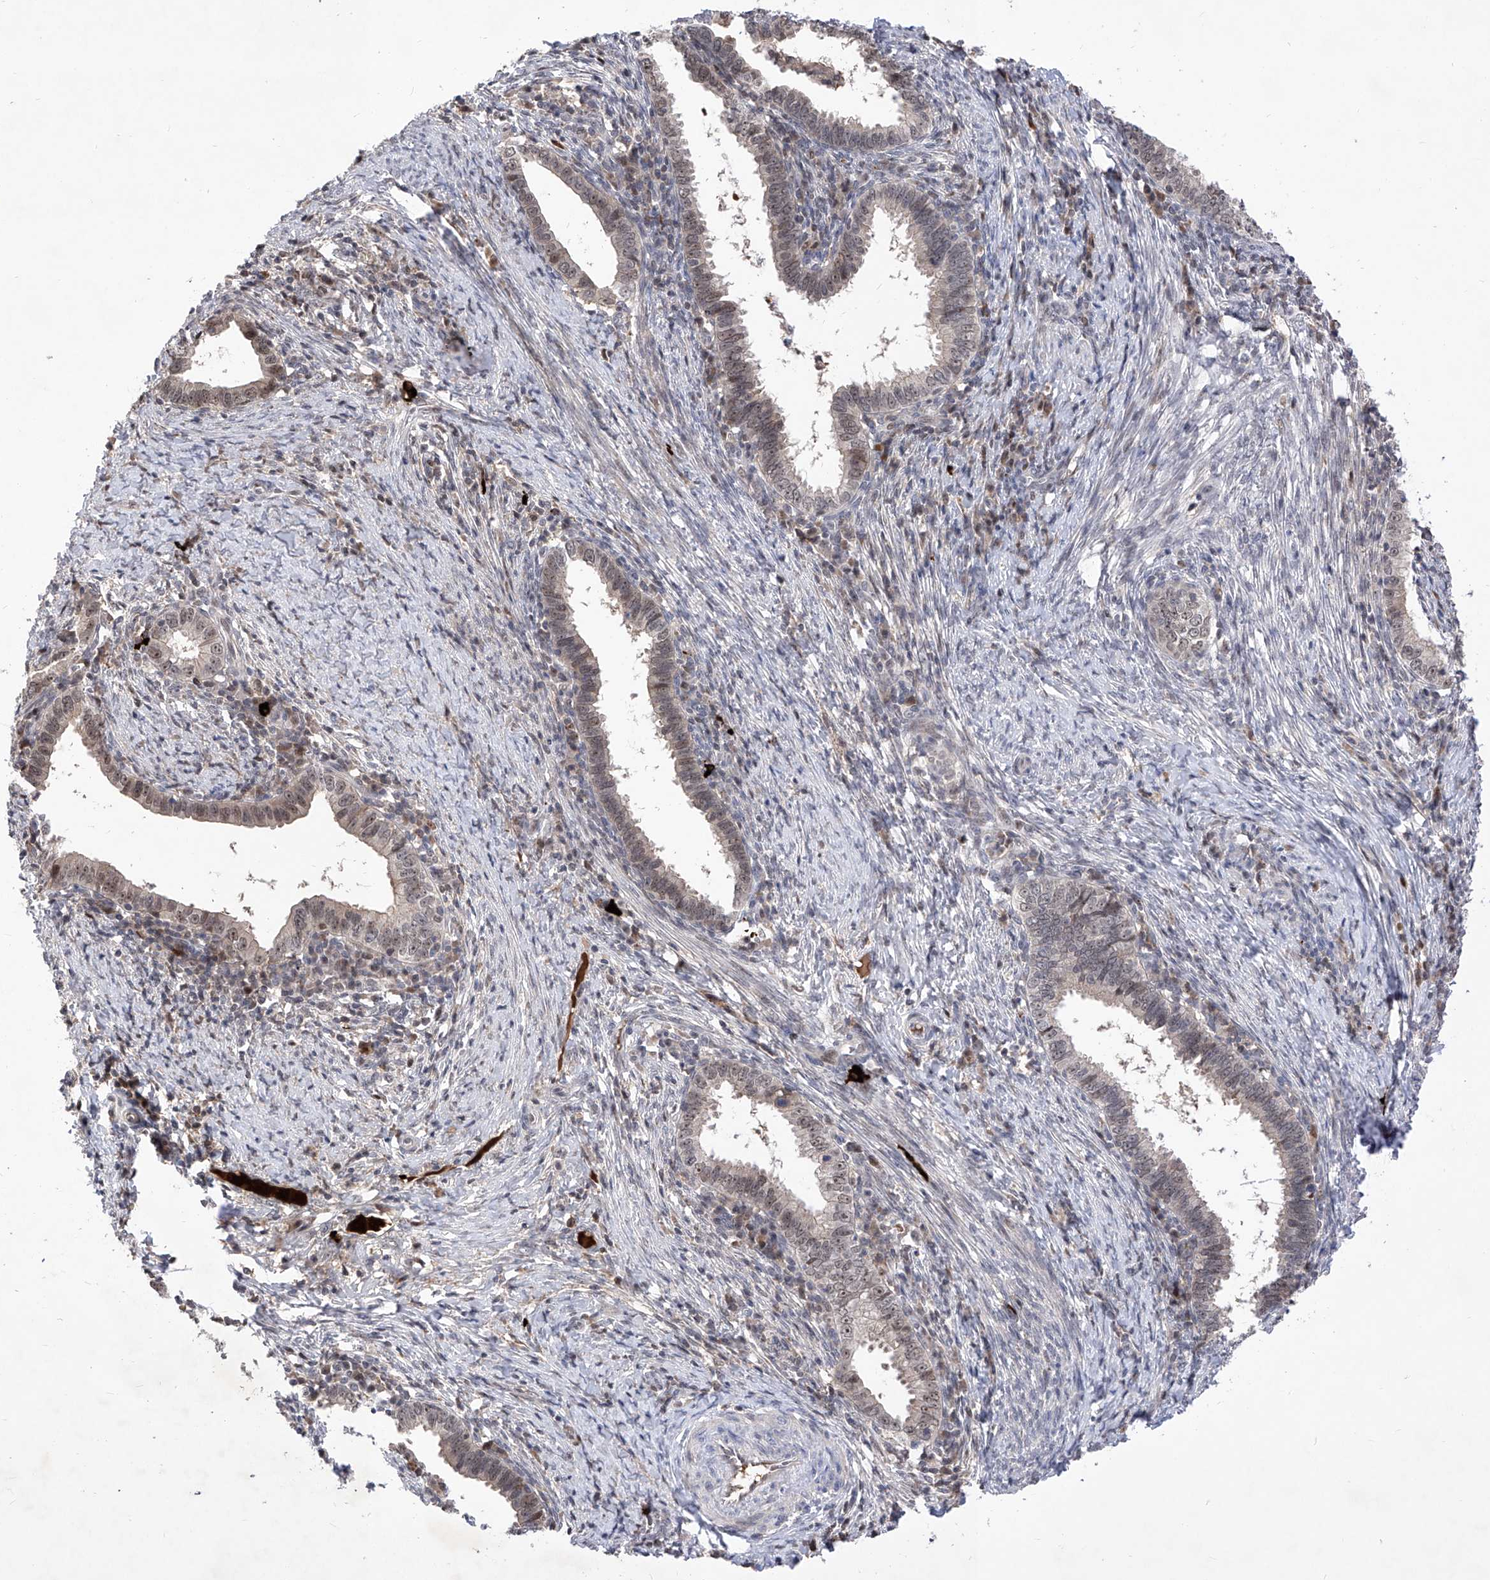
{"staining": {"intensity": "weak", "quantity": "25%-75%", "location": "nuclear"}, "tissue": "cervical cancer", "cell_type": "Tumor cells", "image_type": "cancer", "snomed": [{"axis": "morphology", "description": "Adenocarcinoma, NOS"}, {"axis": "topography", "description": "Cervix"}], "caption": "Protein analysis of adenocarcinoma (cervical) tissue shows weak nuclear positivity in approximately 25%-75% of tumor cells.", "gene": "LGR4", "patient": {"sex": "female", "age": 36}}